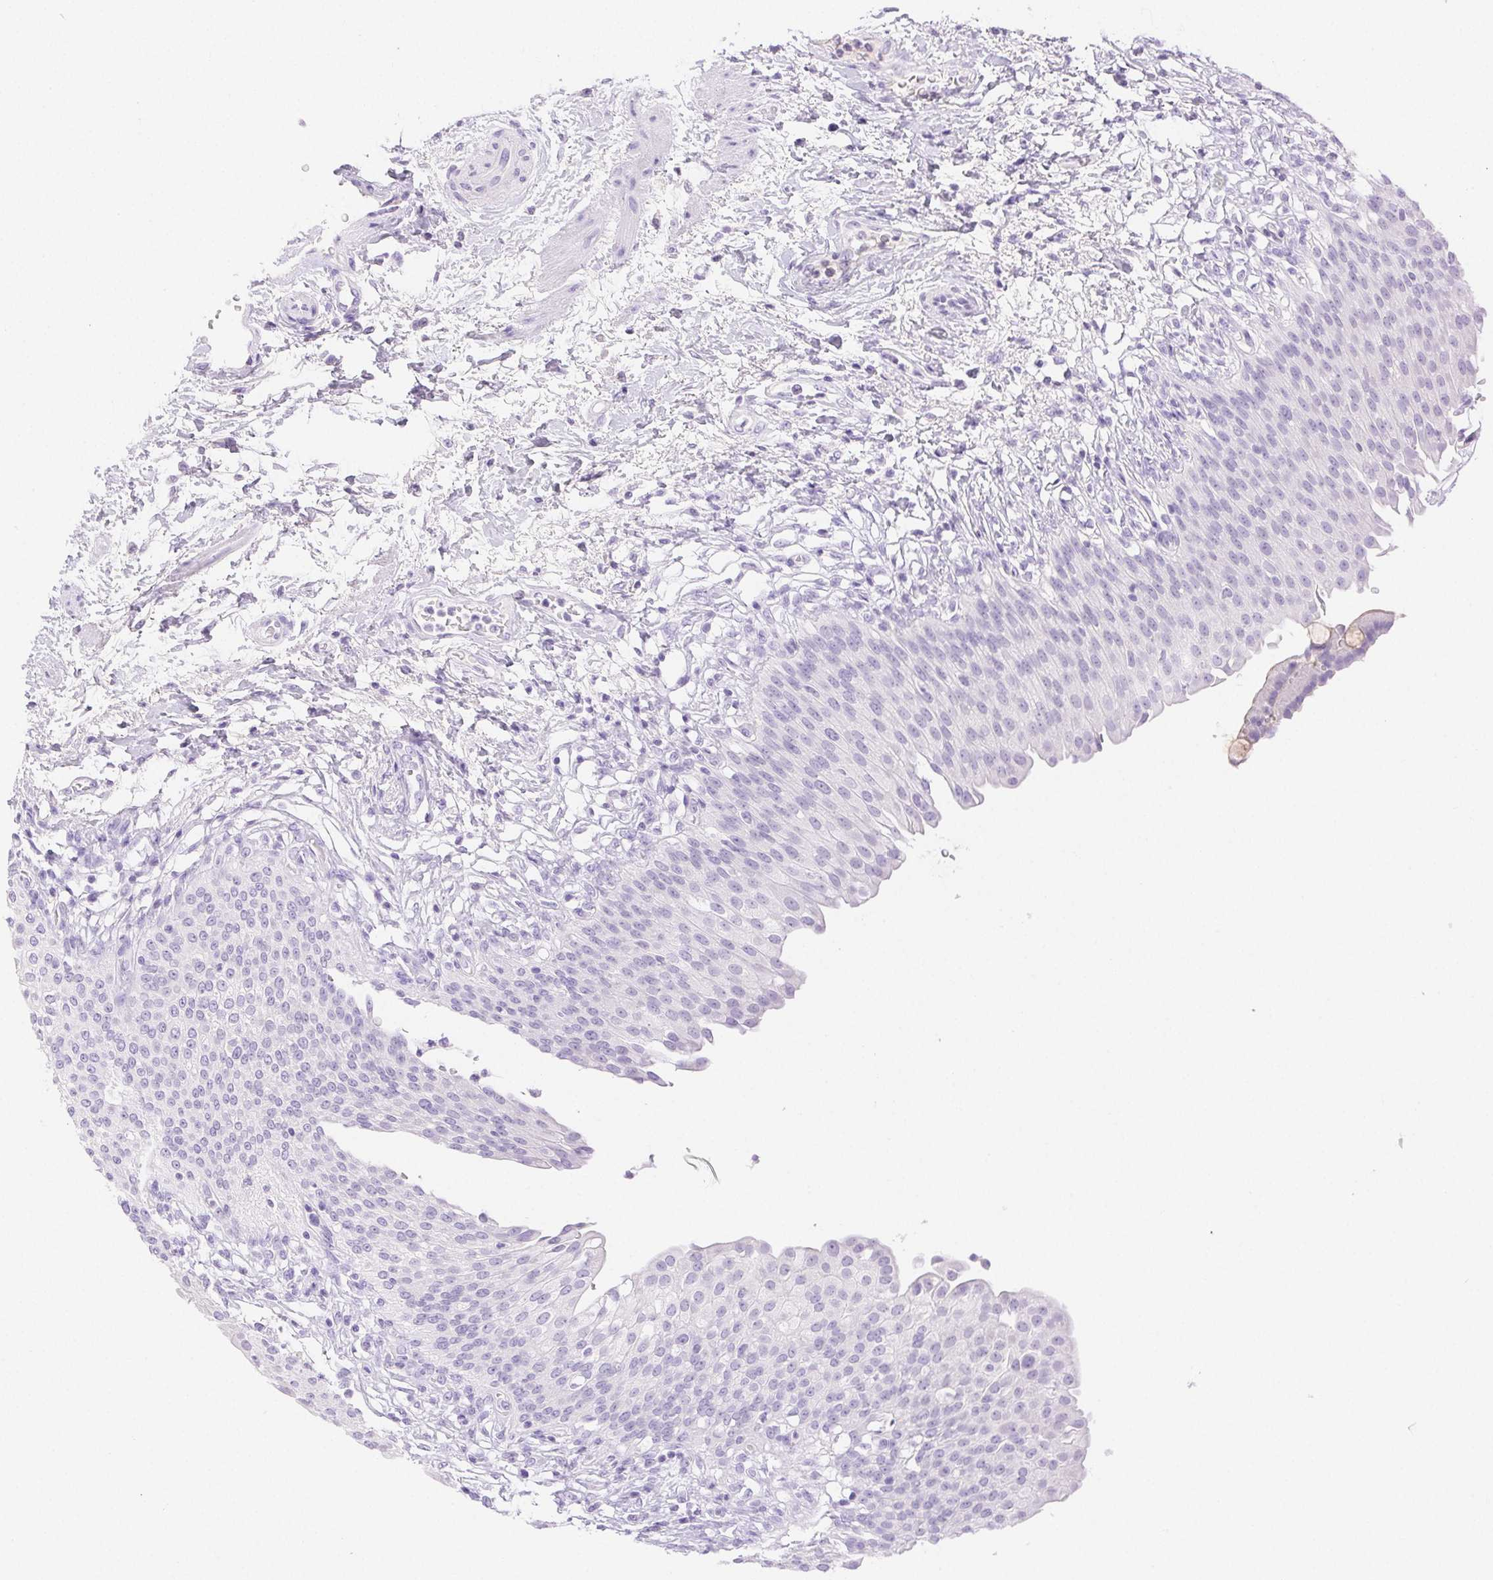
{"staining": {"intensity": "negative", "quantity": "none", "location": "none"}, "tissue": "urinary bladder", "cell_type": "Urothelial cells", "image_type": "normal", "snomed": [{"axis": "morphology", "description": "Normal tissue, NOS"}, {"axis": "topography", "description": "Urinary bladder"}, {"axis": "topography", "description": "Peripheral nerve tissue"}], "caption": "High power microscopy photomicrograph of an immunohistochemistry image of benign urinary bladder, revealing no significant expression in urothelial cells.", "gene": "SPACA4", "patient": {"sex": "female", "age": 60}}